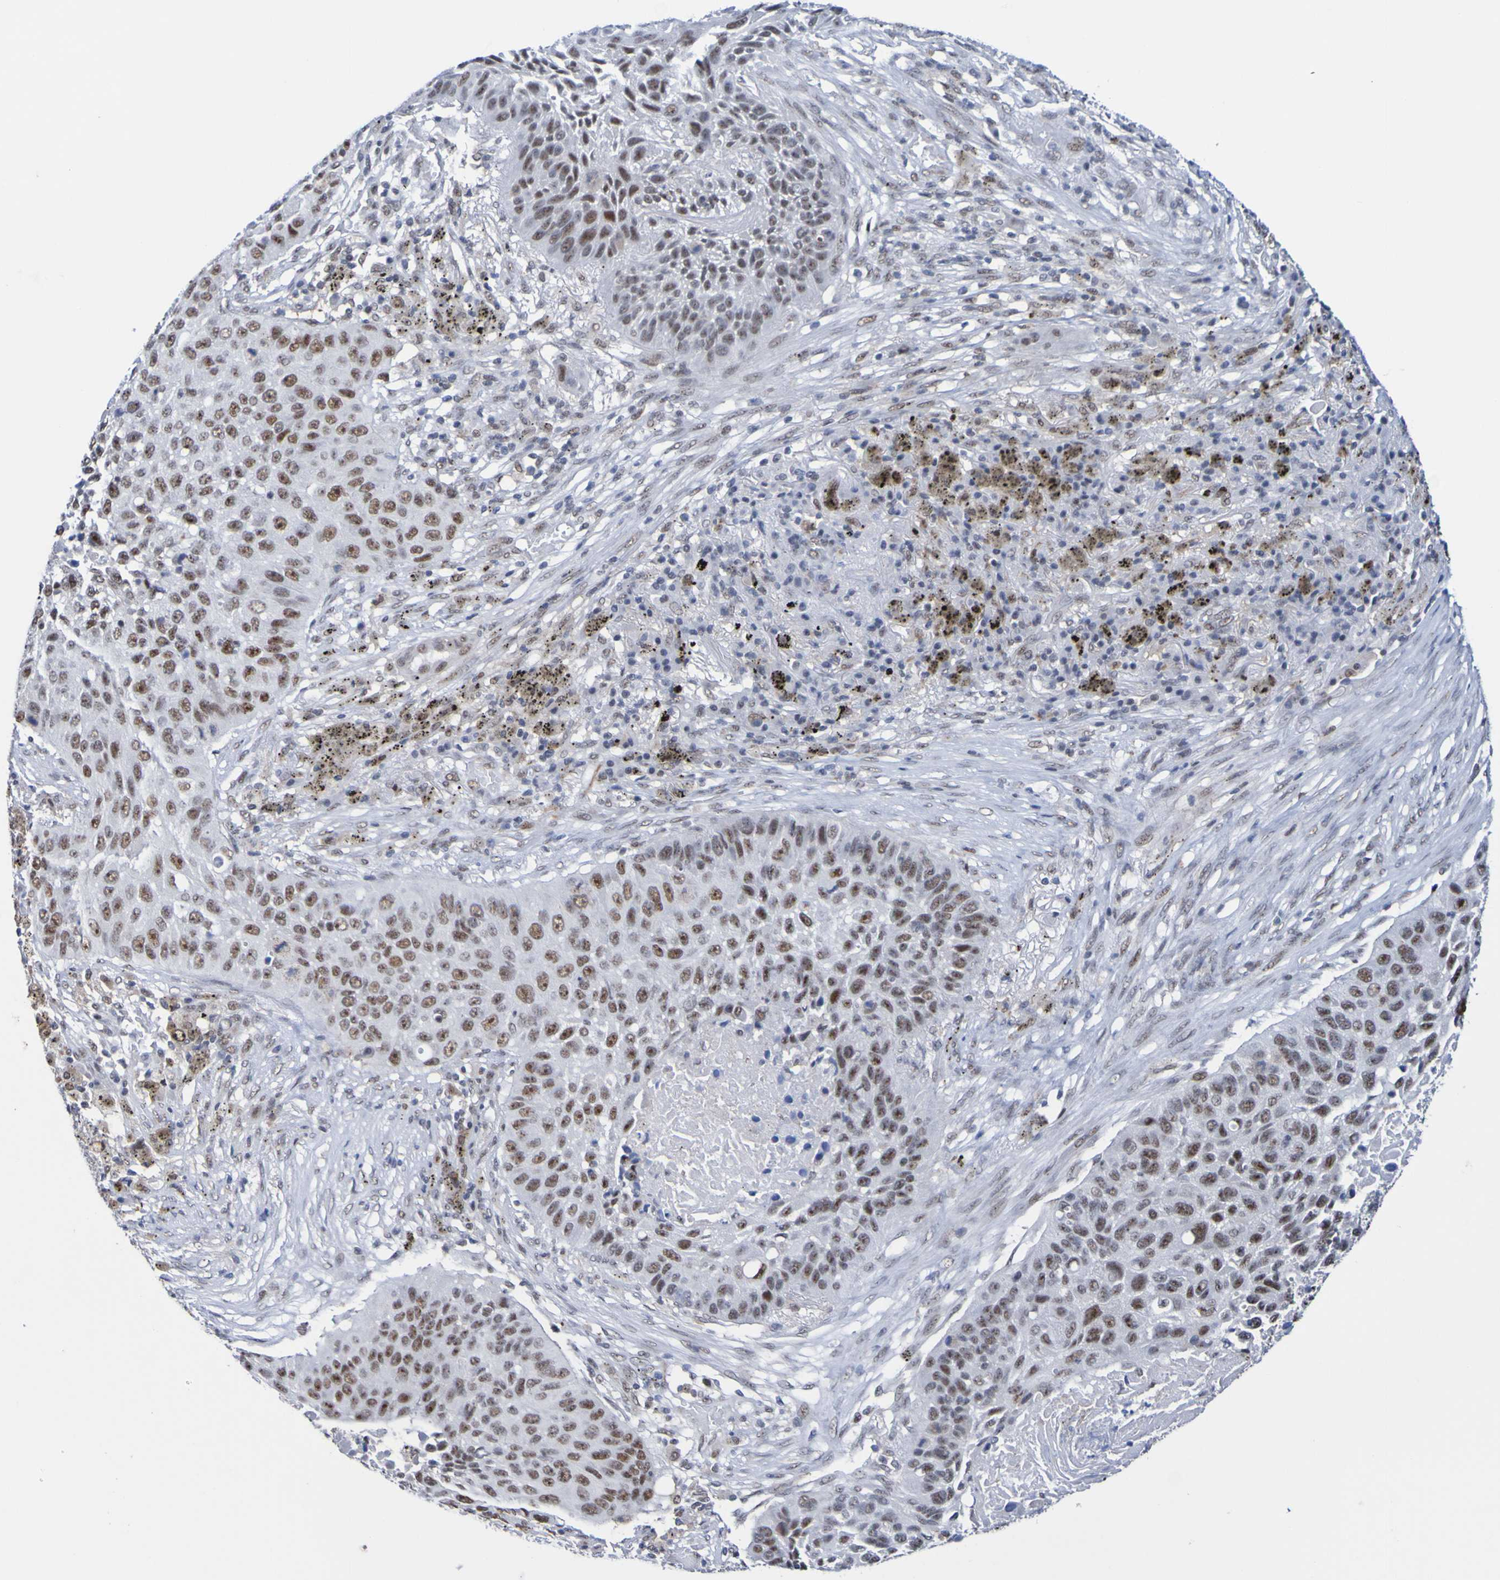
{"staining": {"intensity": "moderate", "quantity": "25%-75%", "location": "nuclear"}, "tissue": "lung cancer", "cell_type": "Tumor cells", "image_type": "cancer", "snomed": [{"axis": "morphology", "description": "Squamous cell carcinoma, NOS"}, {"axis": "topography", "description": "Lung"}], "caption": "Approximately 25%-75% of tumor cells in lung cancer (squamous cell carcinoma) reveal moderate nuclear protein positivity as visualized by brown immunohistochemical staining.", "gene": "CDC5L", "patient": {"sex": "male", "age": 57}}